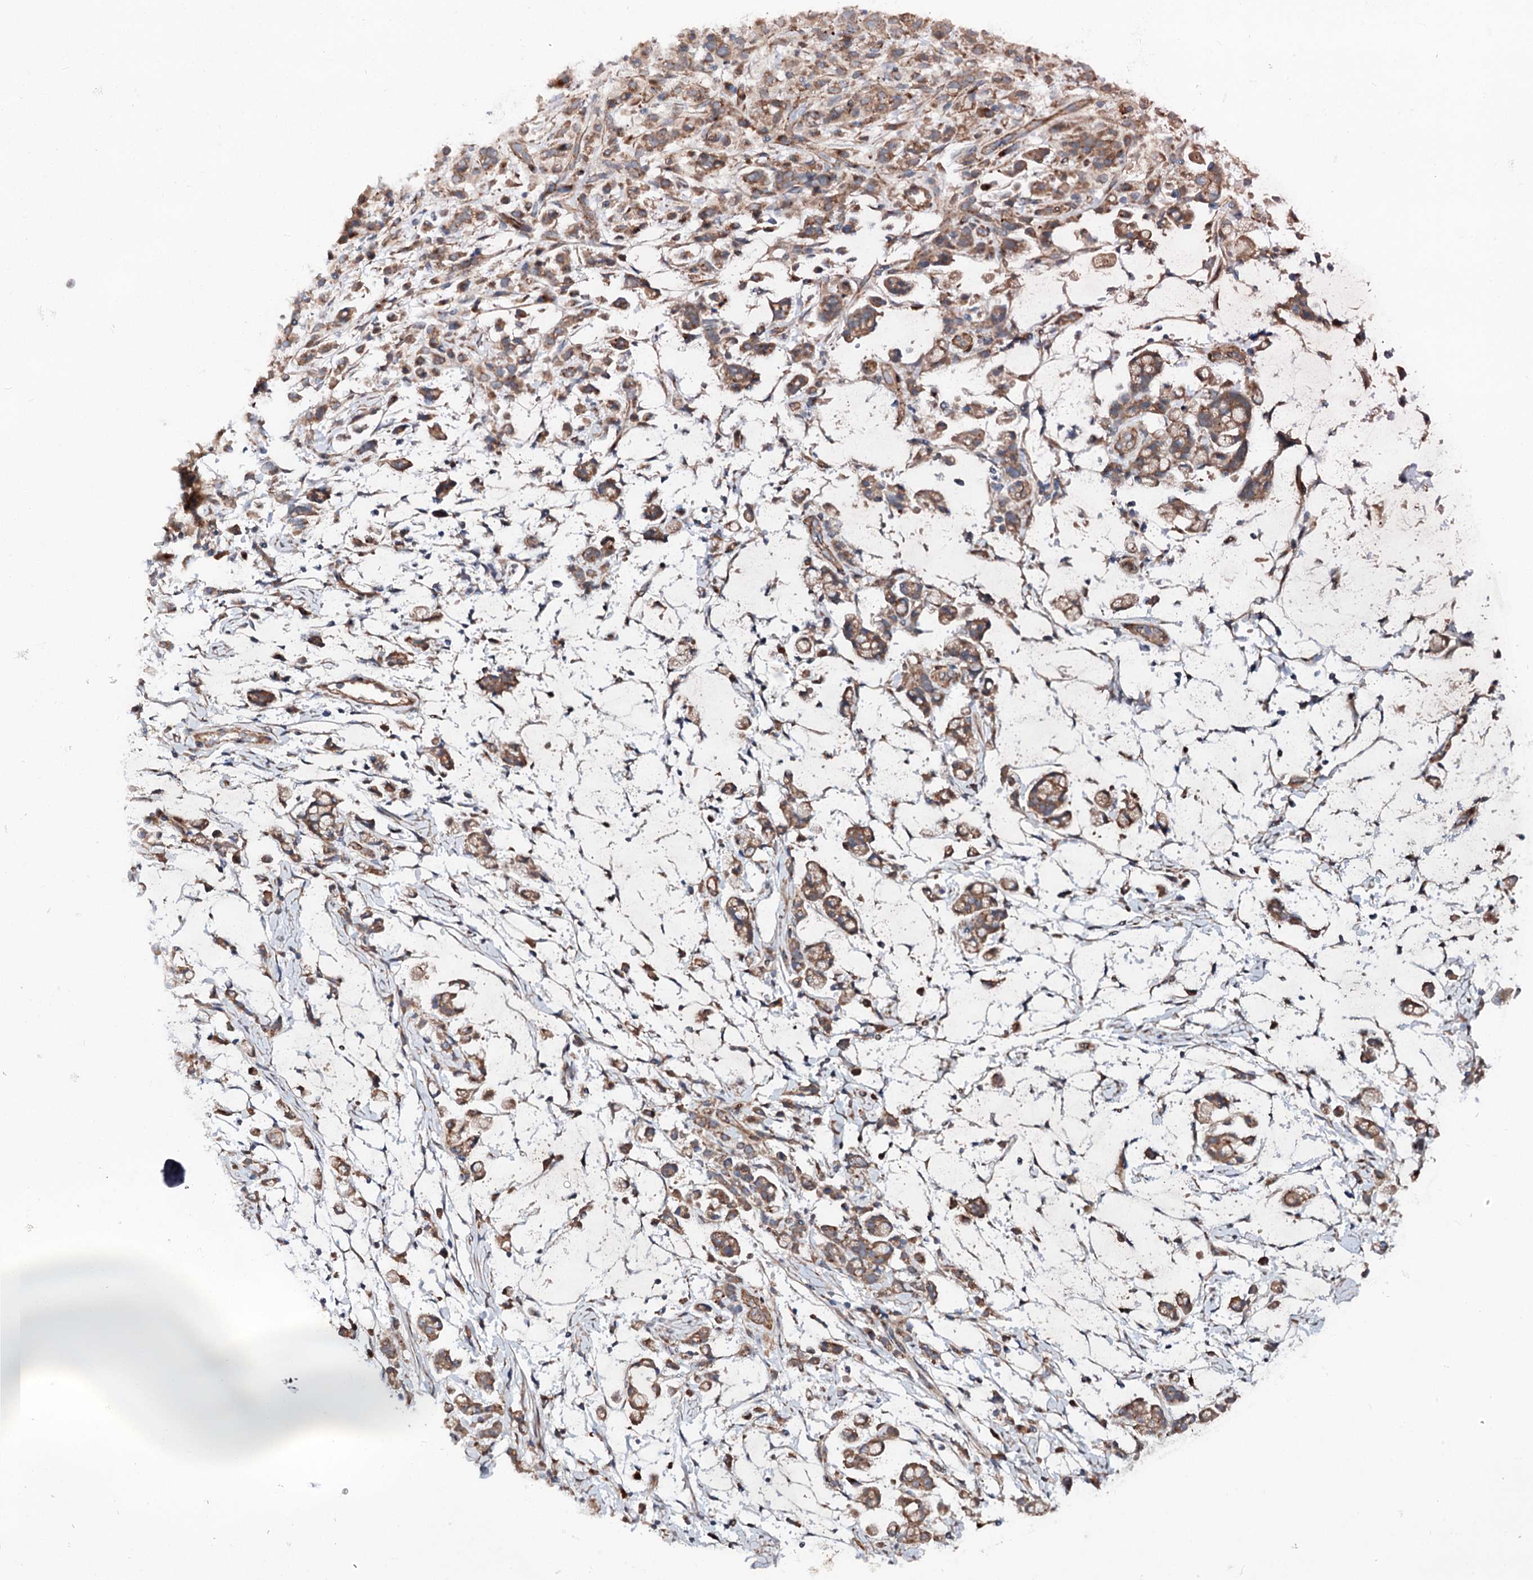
{"staining": {"intensity": "moderate", "quantity": ">75%", "location": "cytoplasmic/membranous"}, "tissue": "stomach cancer", "cell_type": "Tumor cells", "image_type": "cancer", "snomed": [{"axis": "morphology", "description": "Adenocarcinoma, NOS"}, {"axis": "topography", "description": "Stomach"}], "caption": "Protein positivity by immunohistochemistry exhibits moderate cytoplasmic/membranous expression in about >75% of tumor cells in stomach cancer (adenocarcinoma).", "gene": "ADGRG4", "patient": {"sex": "female", "age": 60}}